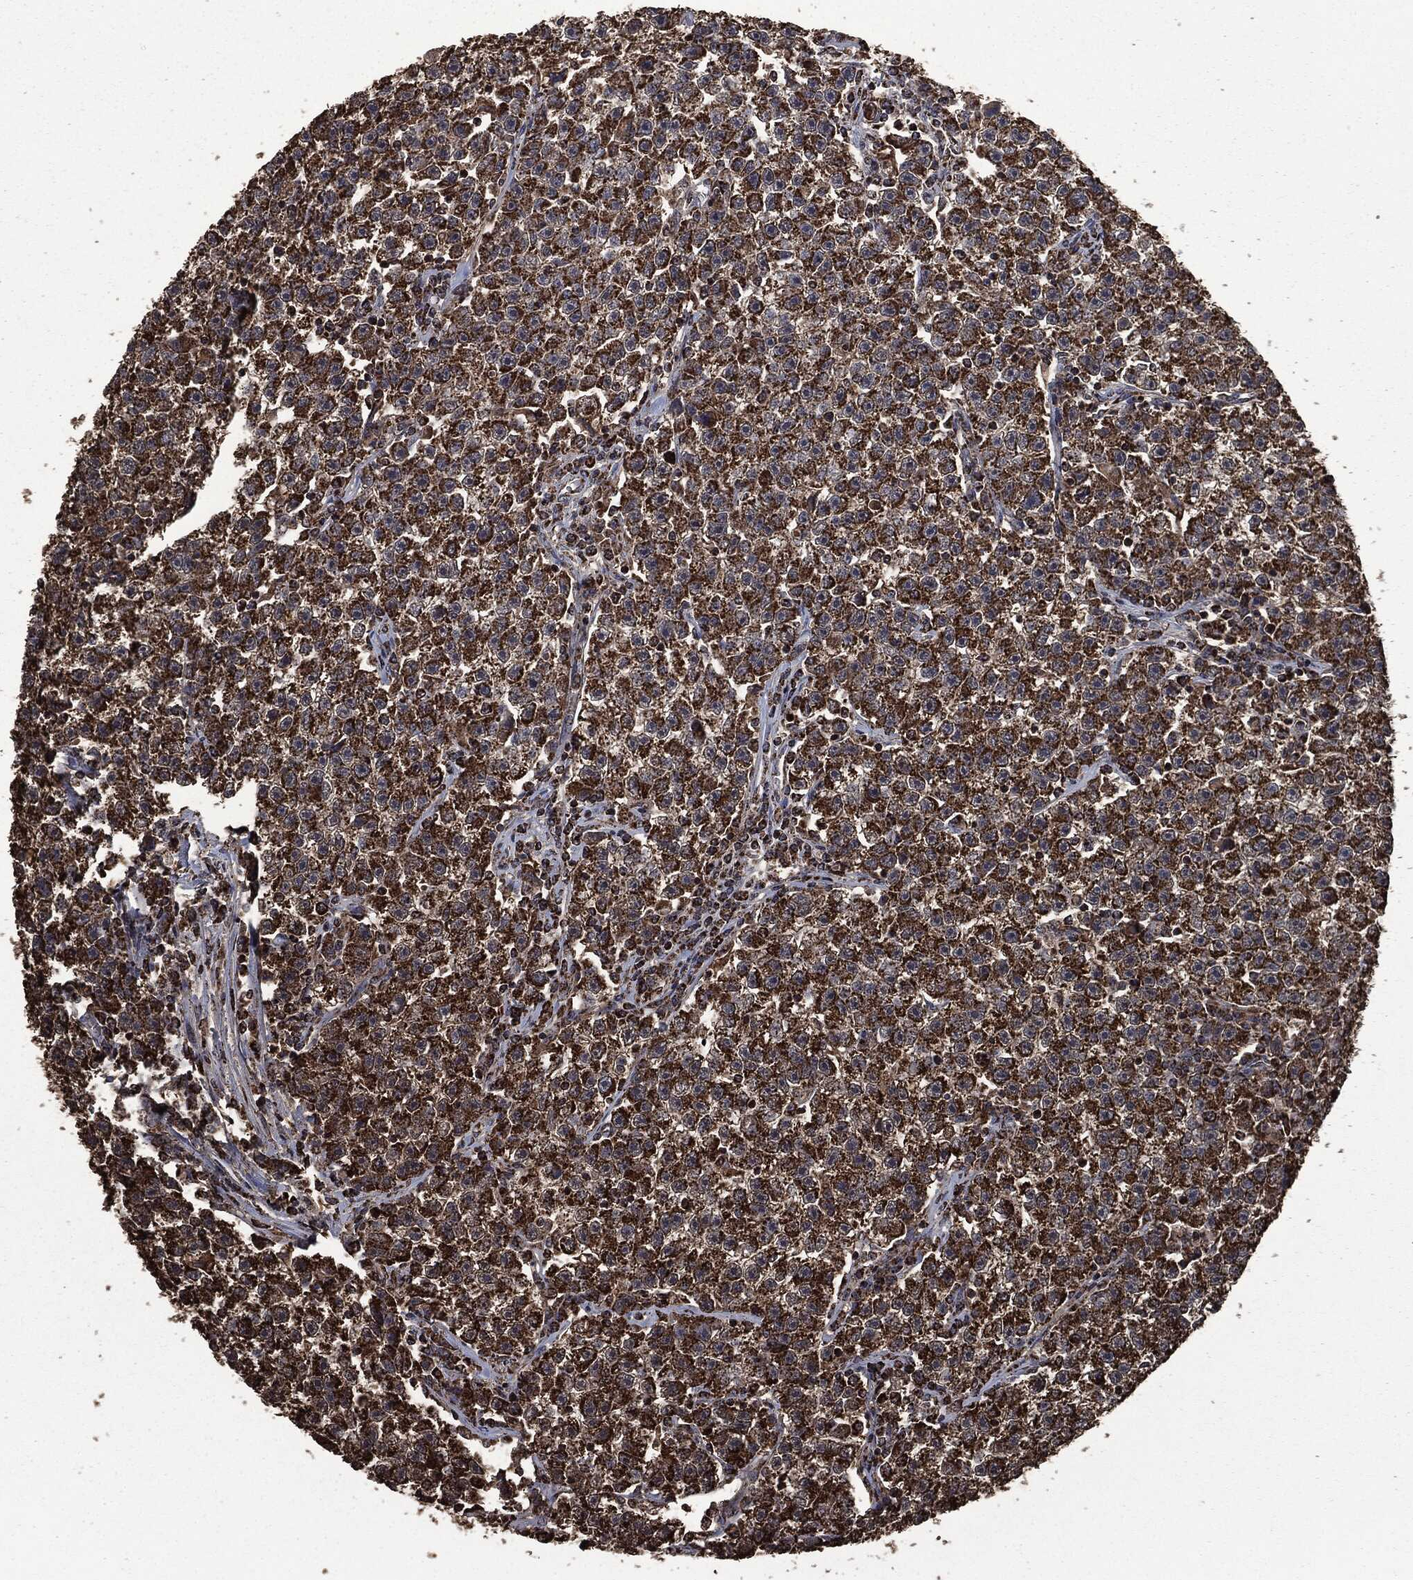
{"staining": {"intensity": "strong", "quantity": ">75%", "location": "cytoplasmic/membranous"}, "tissue": "testis cancer", "cell_type": "Tumor cells", "image_type": "cancer", "snomed": [{"axis": "morphology", "description": "Seminoma, NOS"}, {"axis": "topography", "description": "Testis"}], "caption": "Testis cancer was stained to show a protein in brown. There is high levels of strong cytoplasmic/membranous expression in approximately >75% of tumor cells. The staining was performed using DAB (3,3'-diaminobenzidine), with brown indicating positive protein expression. Nuclei are stained blue with hematoxylin.", "gene": "LIG3", "patient": {"sex": "male", "age": 22}}